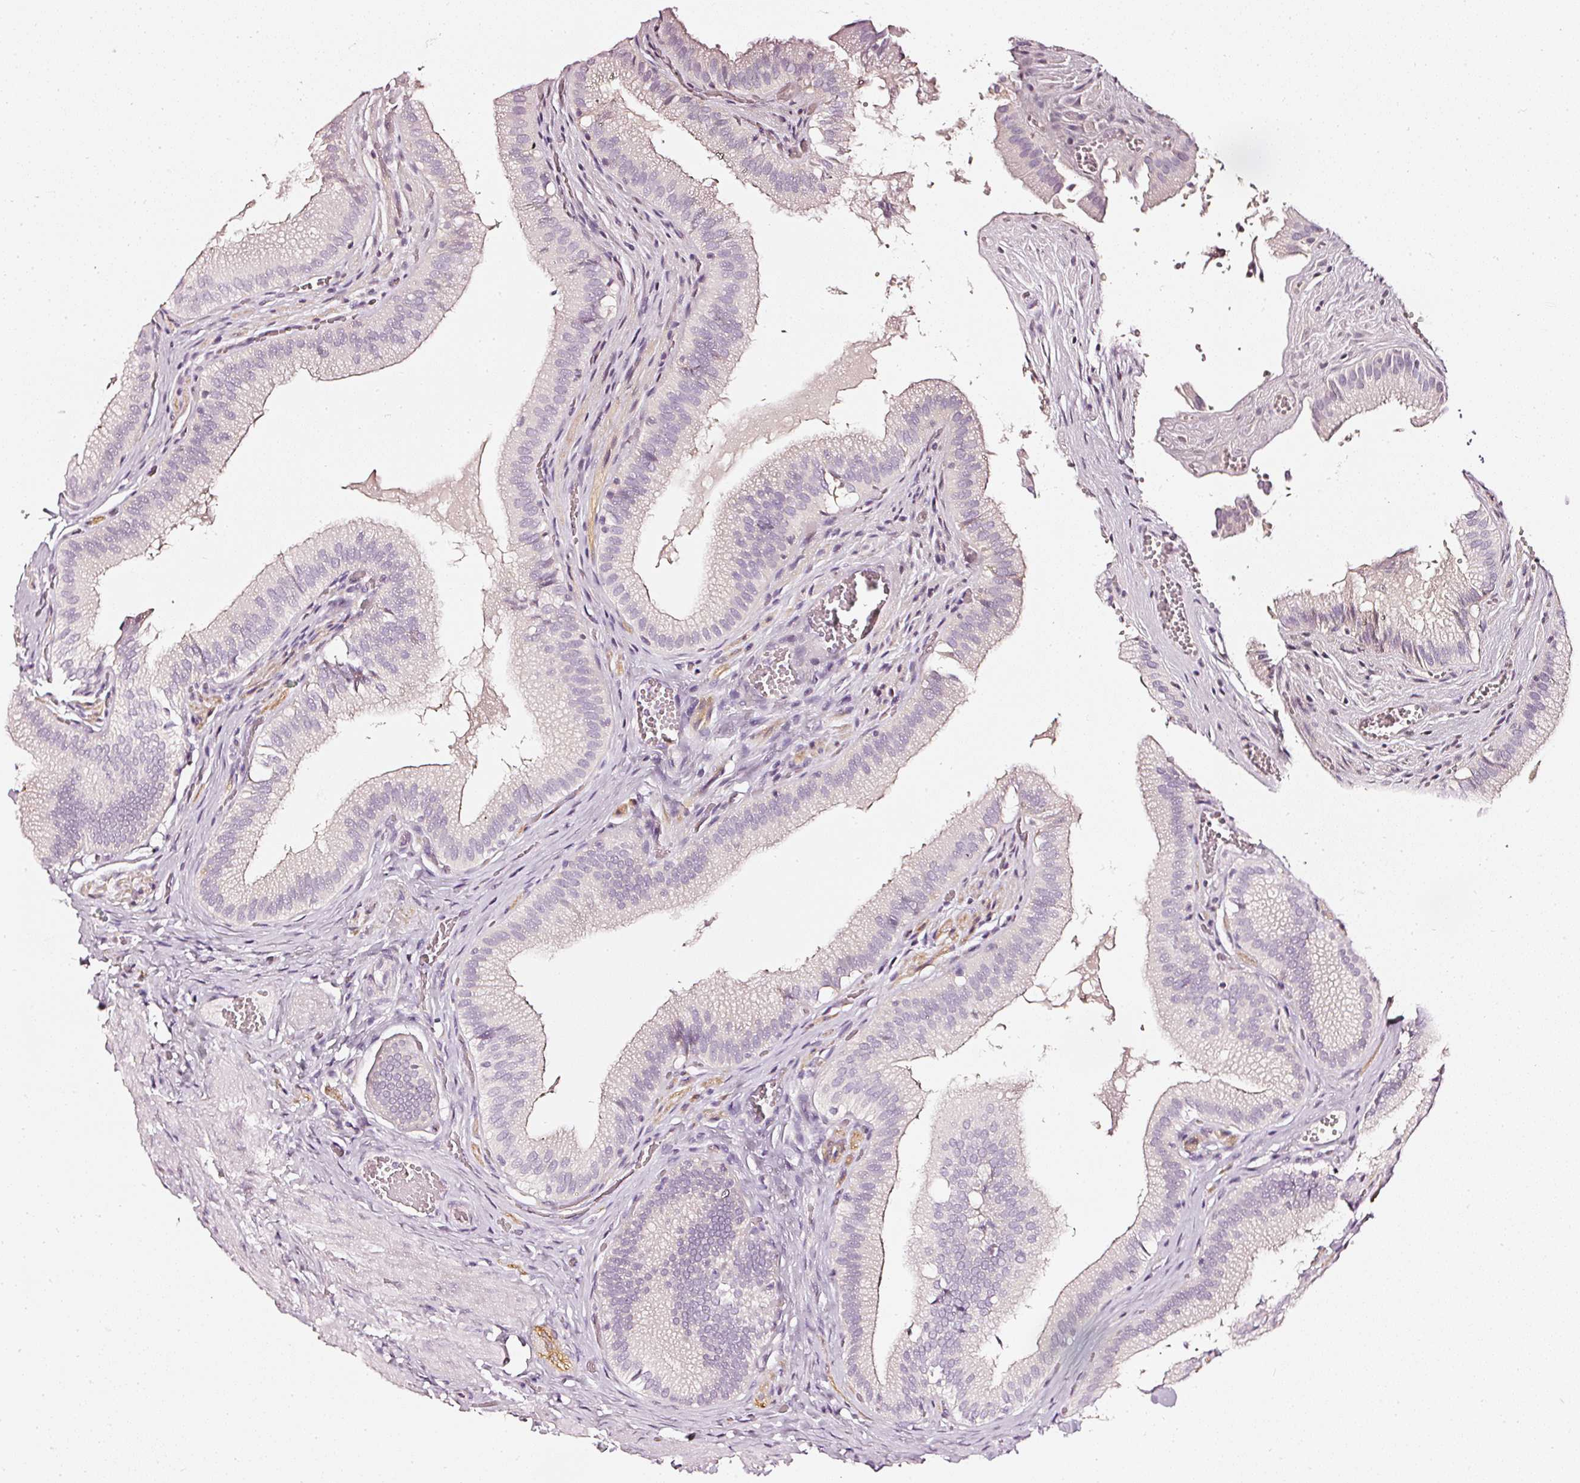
{"staining": {"intensity": "negative", "quantity": "none", "location": "none"}, "tissue": "gallbladder", "cell_type": "Glandular cells", "image_type": "normal", "snomed": [{"axis": "morphology", "description": "Normal tissue, NOS"}, {"axis": "topography", "description": "Gallbladder"}, {"axis": "topography", "description": "Peripheral nerve tissue"}], "caption": "Glandular cells are negative for brown protein staining in benign gallbladder. Brightfield microscopy of immunohistochemistry (IHC) stained with DAB (brown) and hematoxylin (blue), captured at high magnification.", "gene": "CNP", "patient": {"sex": "male", "age": 17}}